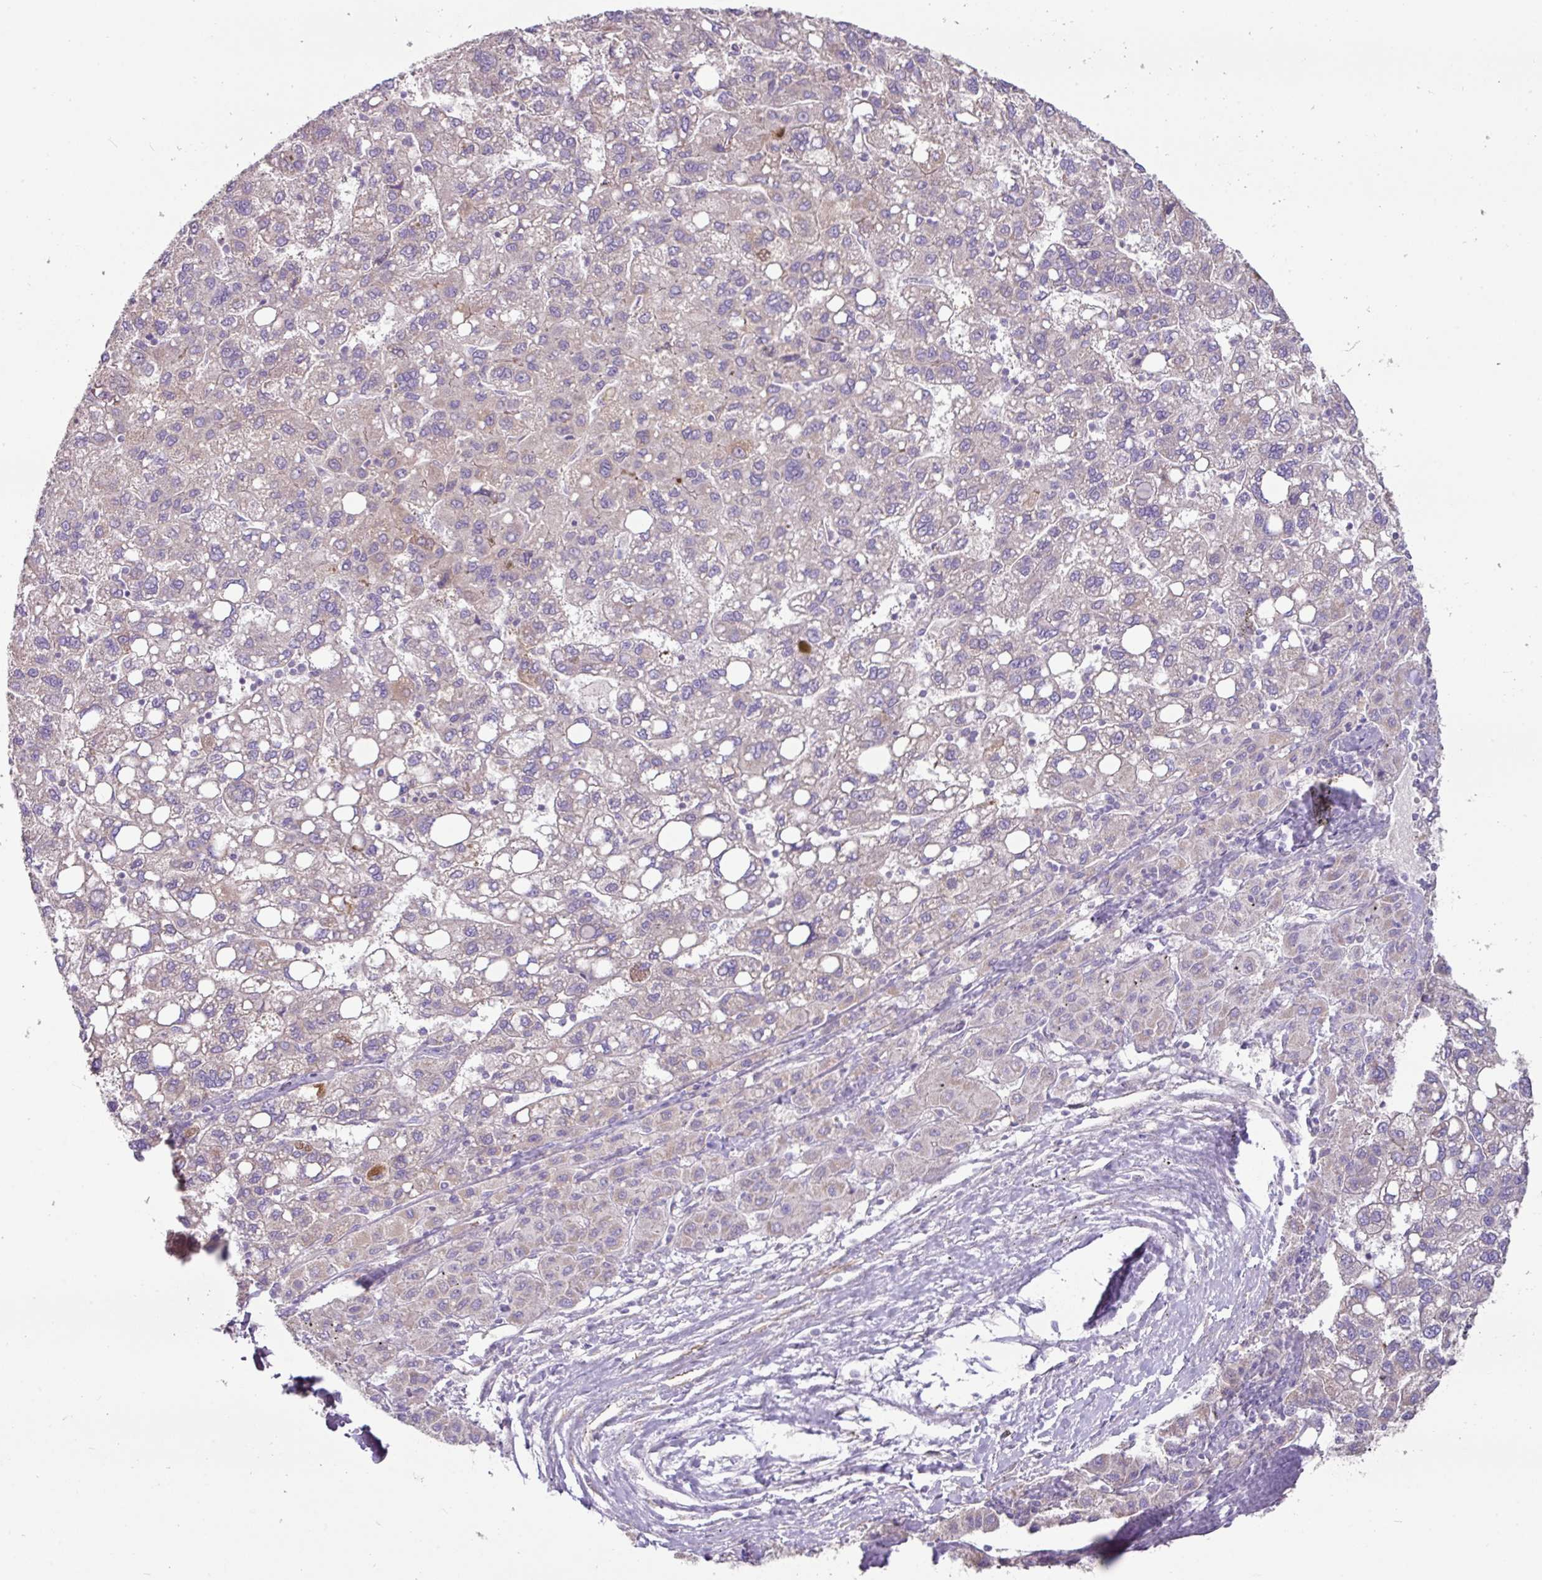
{"staining": {"intensity": "weak", "quantity": "<25%", "location": "cytoplasmic/membranous"}, "tissue": "liver cancer", "cell_type": "Tumor cells", "image_type": "cancer", "snomed": [{"axis": "morphology", "description": "Carcinoma, Hepatocellular, NOS"}, {"axis": "topography", "description": "Liver"}], "caption": "Immunohistochemistry of human hepatocellular carcinoma (liver) reveals no staining in tumor cells.", "gene": "MRRF", "patient": {"sex": "female", "age": 82}}